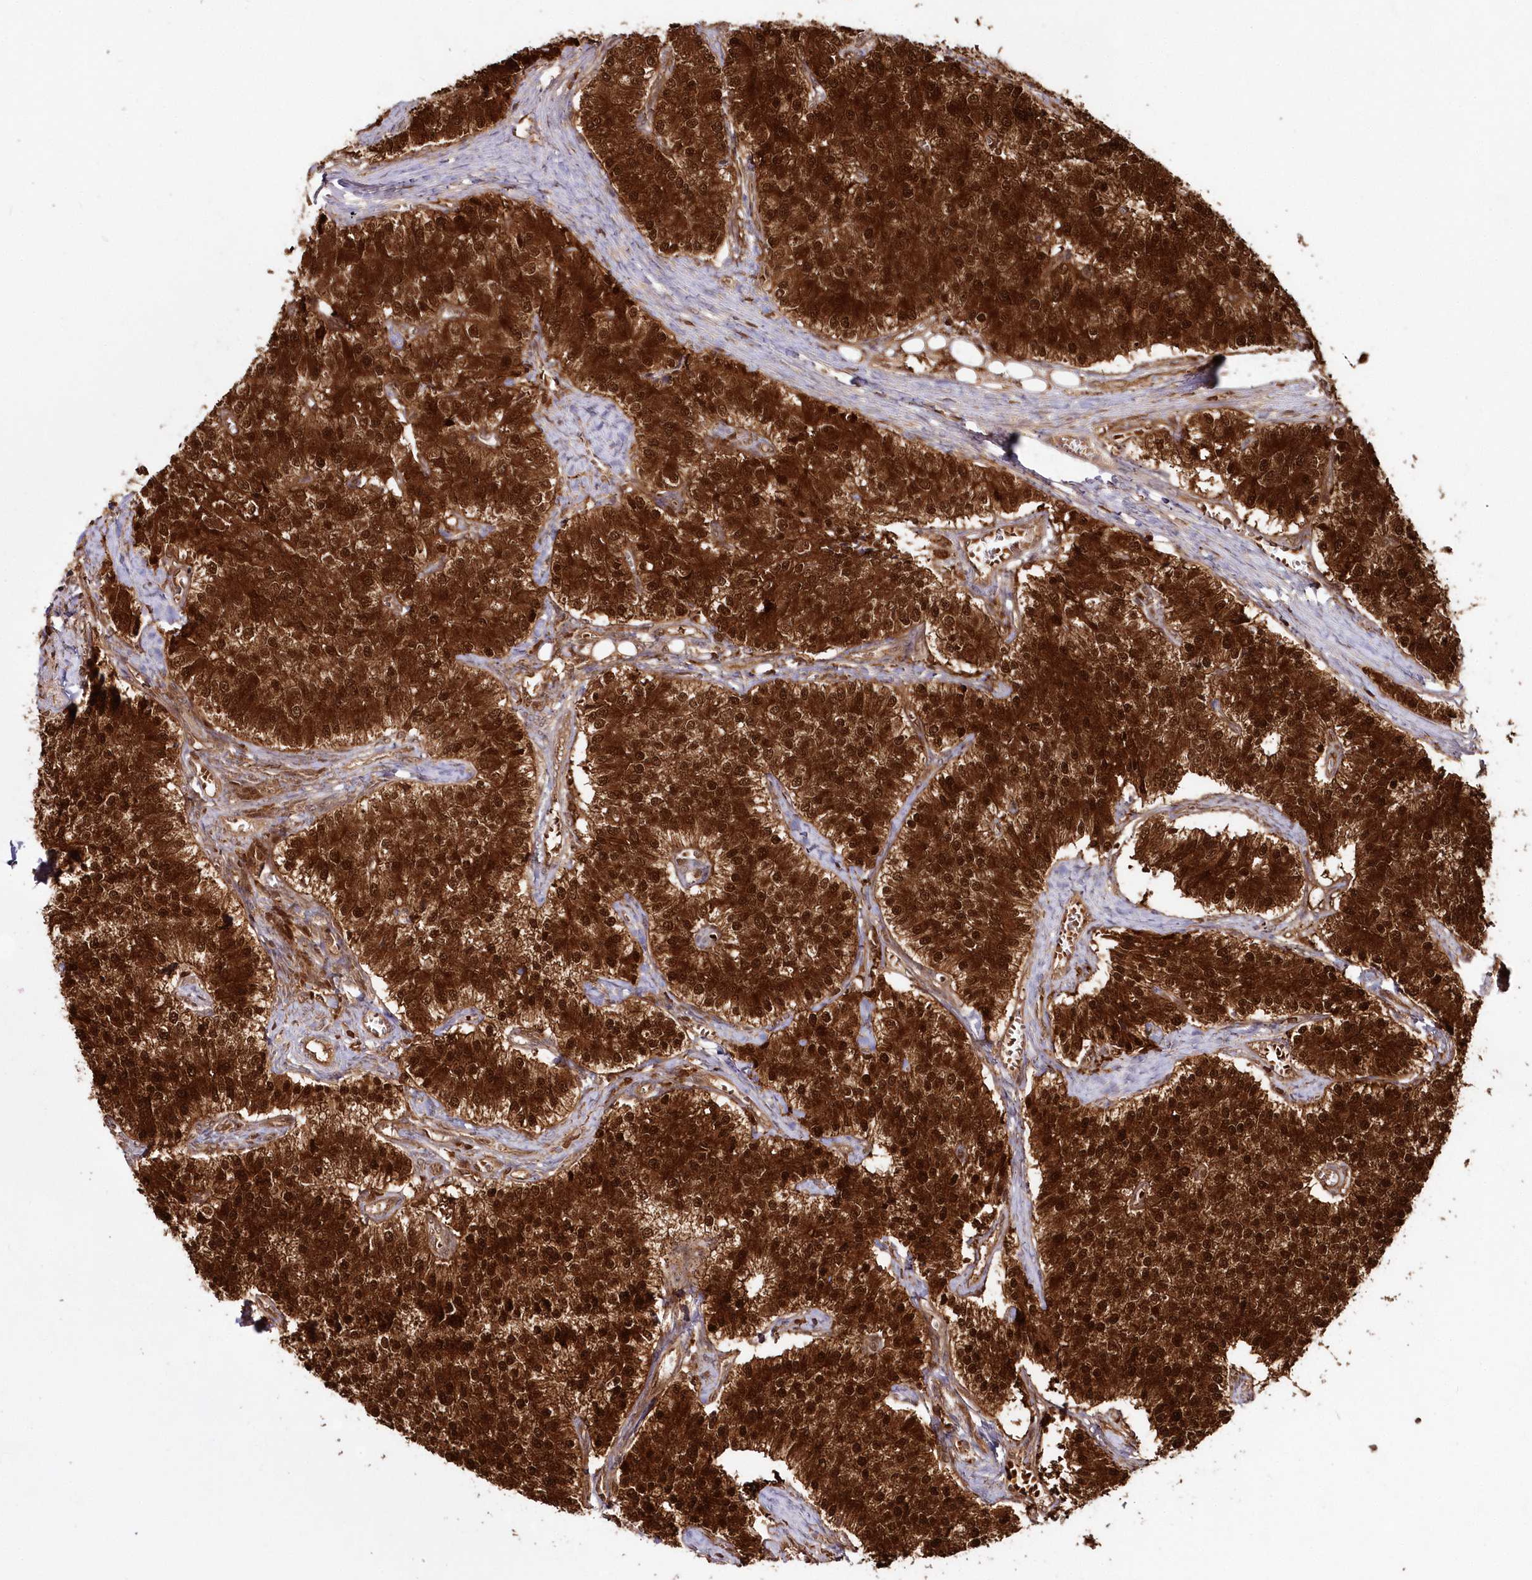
{"staining": {"intensity": "strong", "quantity": ">75%", "location": "cytoplasmic/membranous,nuclear"}, "tissue": "carcinoid", "cell_type": "Tumor cells", "image_type": "cancer", "snomed": [{"axis": "morphology", "description": "Carcinoid, malignant, NOS"}, {"axis": "topography", "description": "Colon"}], "caption": "Immunohistochemical staining of human carcinoid shows high levels of strong cytoplasmic/membranous and nuclear positivity in approximately >75% of tumor cells. Ihc stains the protein of interest in brown and the nuclei are stained blue.", "gene": "IMPA1", "patient": {"sex": "female", "age": 52}}